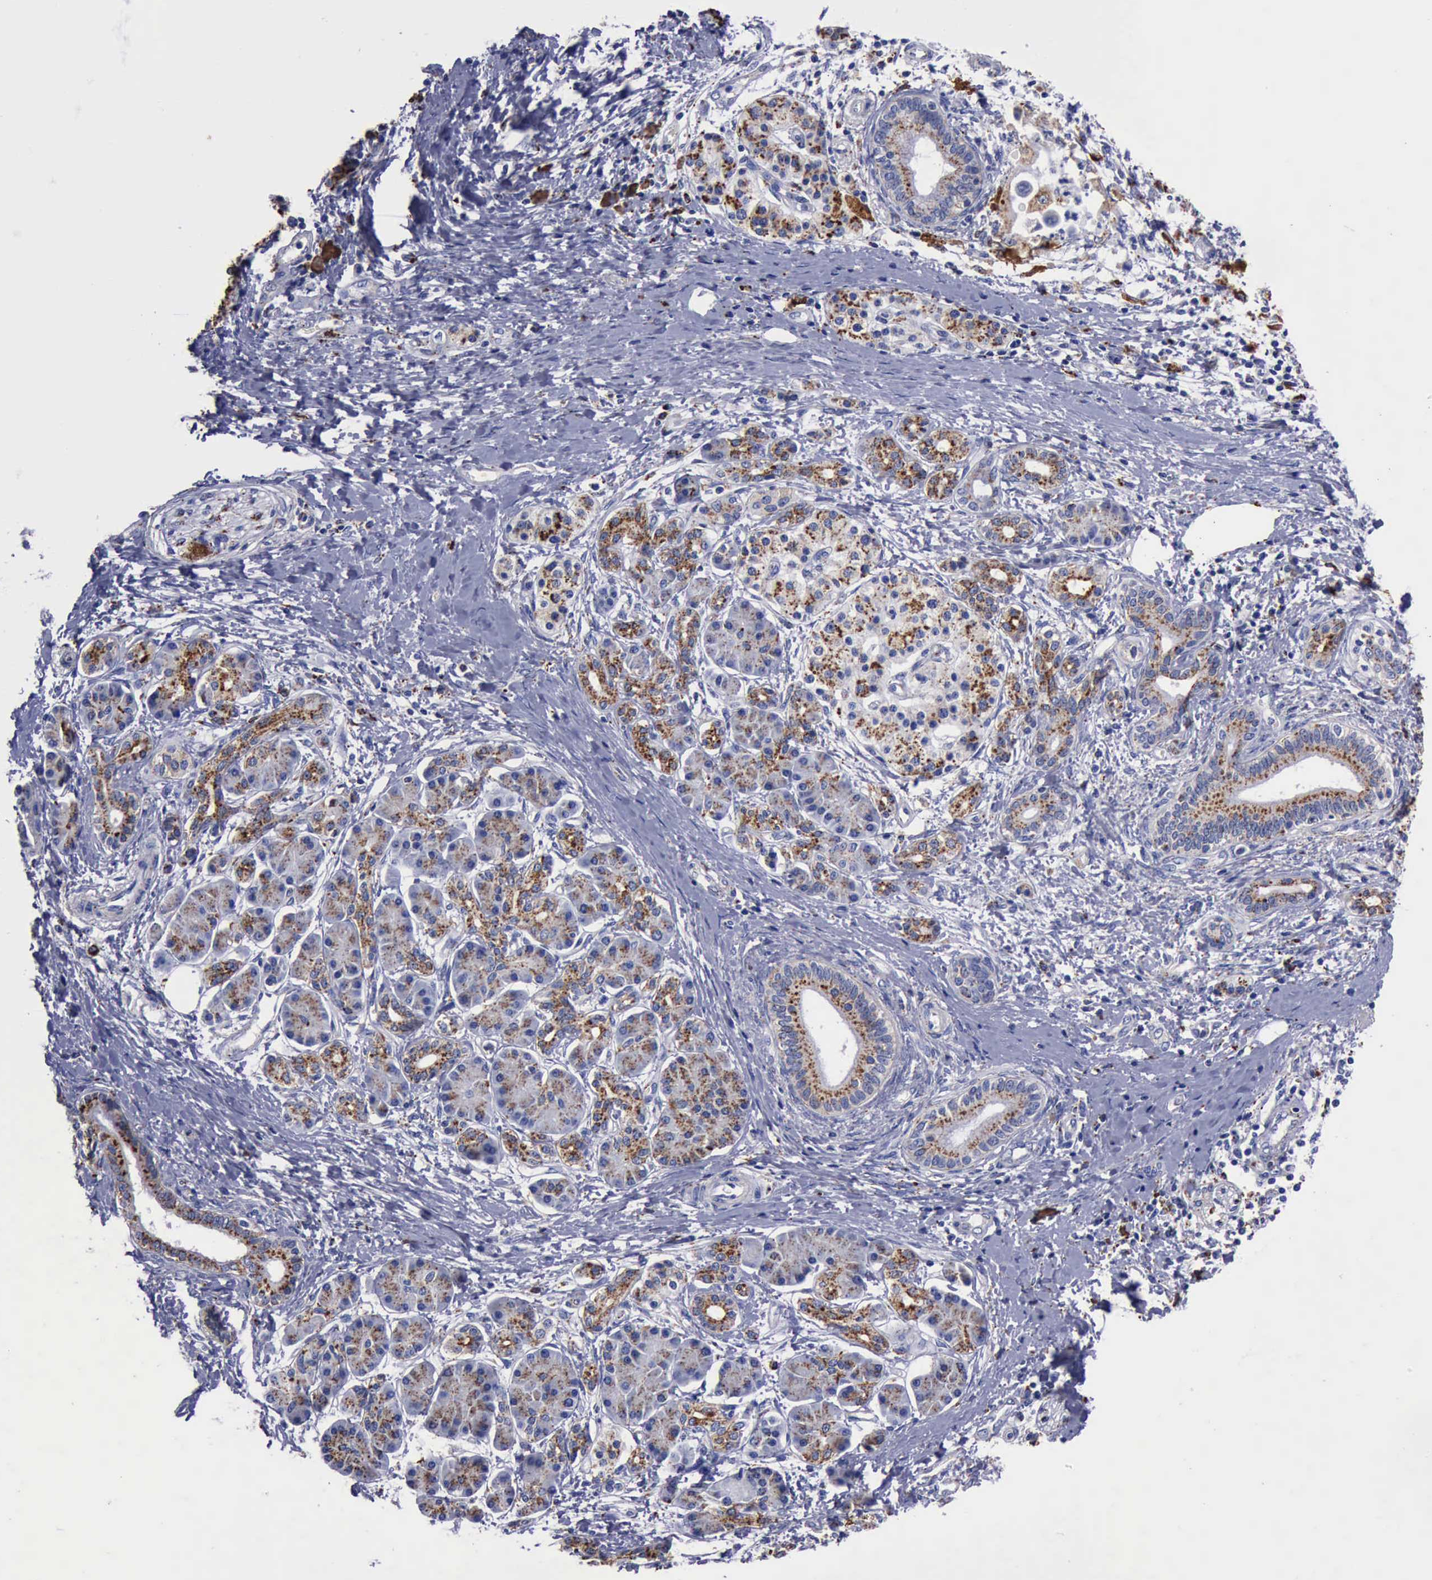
{"staining": {"intensity": "moderate", "quantity": ">75%", "location": "cytoplasmic/membranous"}, "tissue": "pancreatic cancer", "cell_type": "Tumor cells", "image_type": "cancer", "snomed": [{"axis": "morphology", "description": "Adenocarcinoma, NOS"}, {"axis": "topography", "description": "Pancreas"}], "caption": "This is a micrograph of IHC staining of pancreatic cancer, which shows moderate staining in the cytoplasmic/membranous of tumor cells.", "gene": "CTSD", "patient": {"sex": "female", "age": 66}}